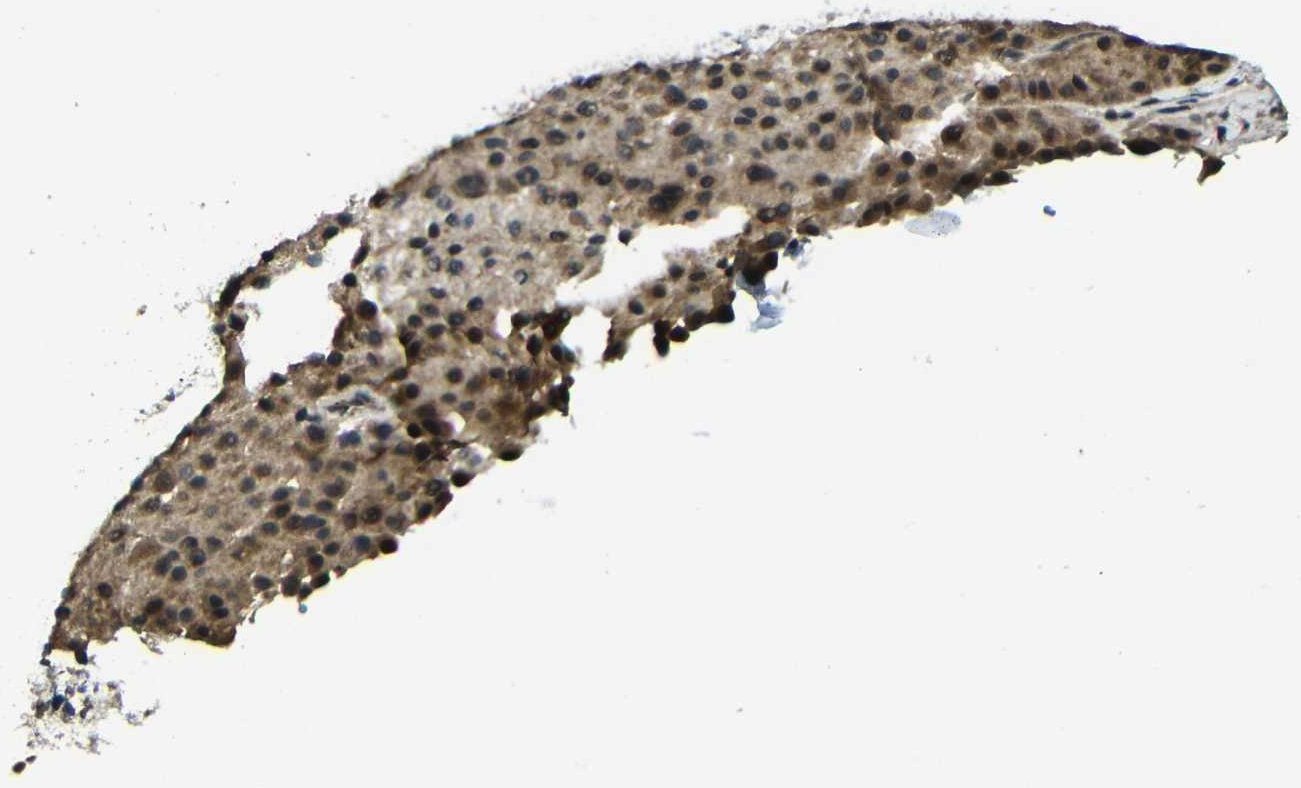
{"staining": {"intensity": "moderate", "quantity": "25%-75%", "location": "cytoplasmic/membranous,nuclear"}, "tissue": "melanoma", "cell_type": "Tumor cells", "image_type": "cancer", "snomed": [{"axis": "morphology", "description": "Normal tissue, NOS"}, {"axis": "morphology", "description": "Malignant melanoma, Metastatic site"}, {"axis": "topography", "description": "Skin"}], "caption": "Melanoma stained with a protein marker shows moderate staining in tumor cells.", "gene": "FAM172A", "patient": {"sex": "male", "age": 41}}